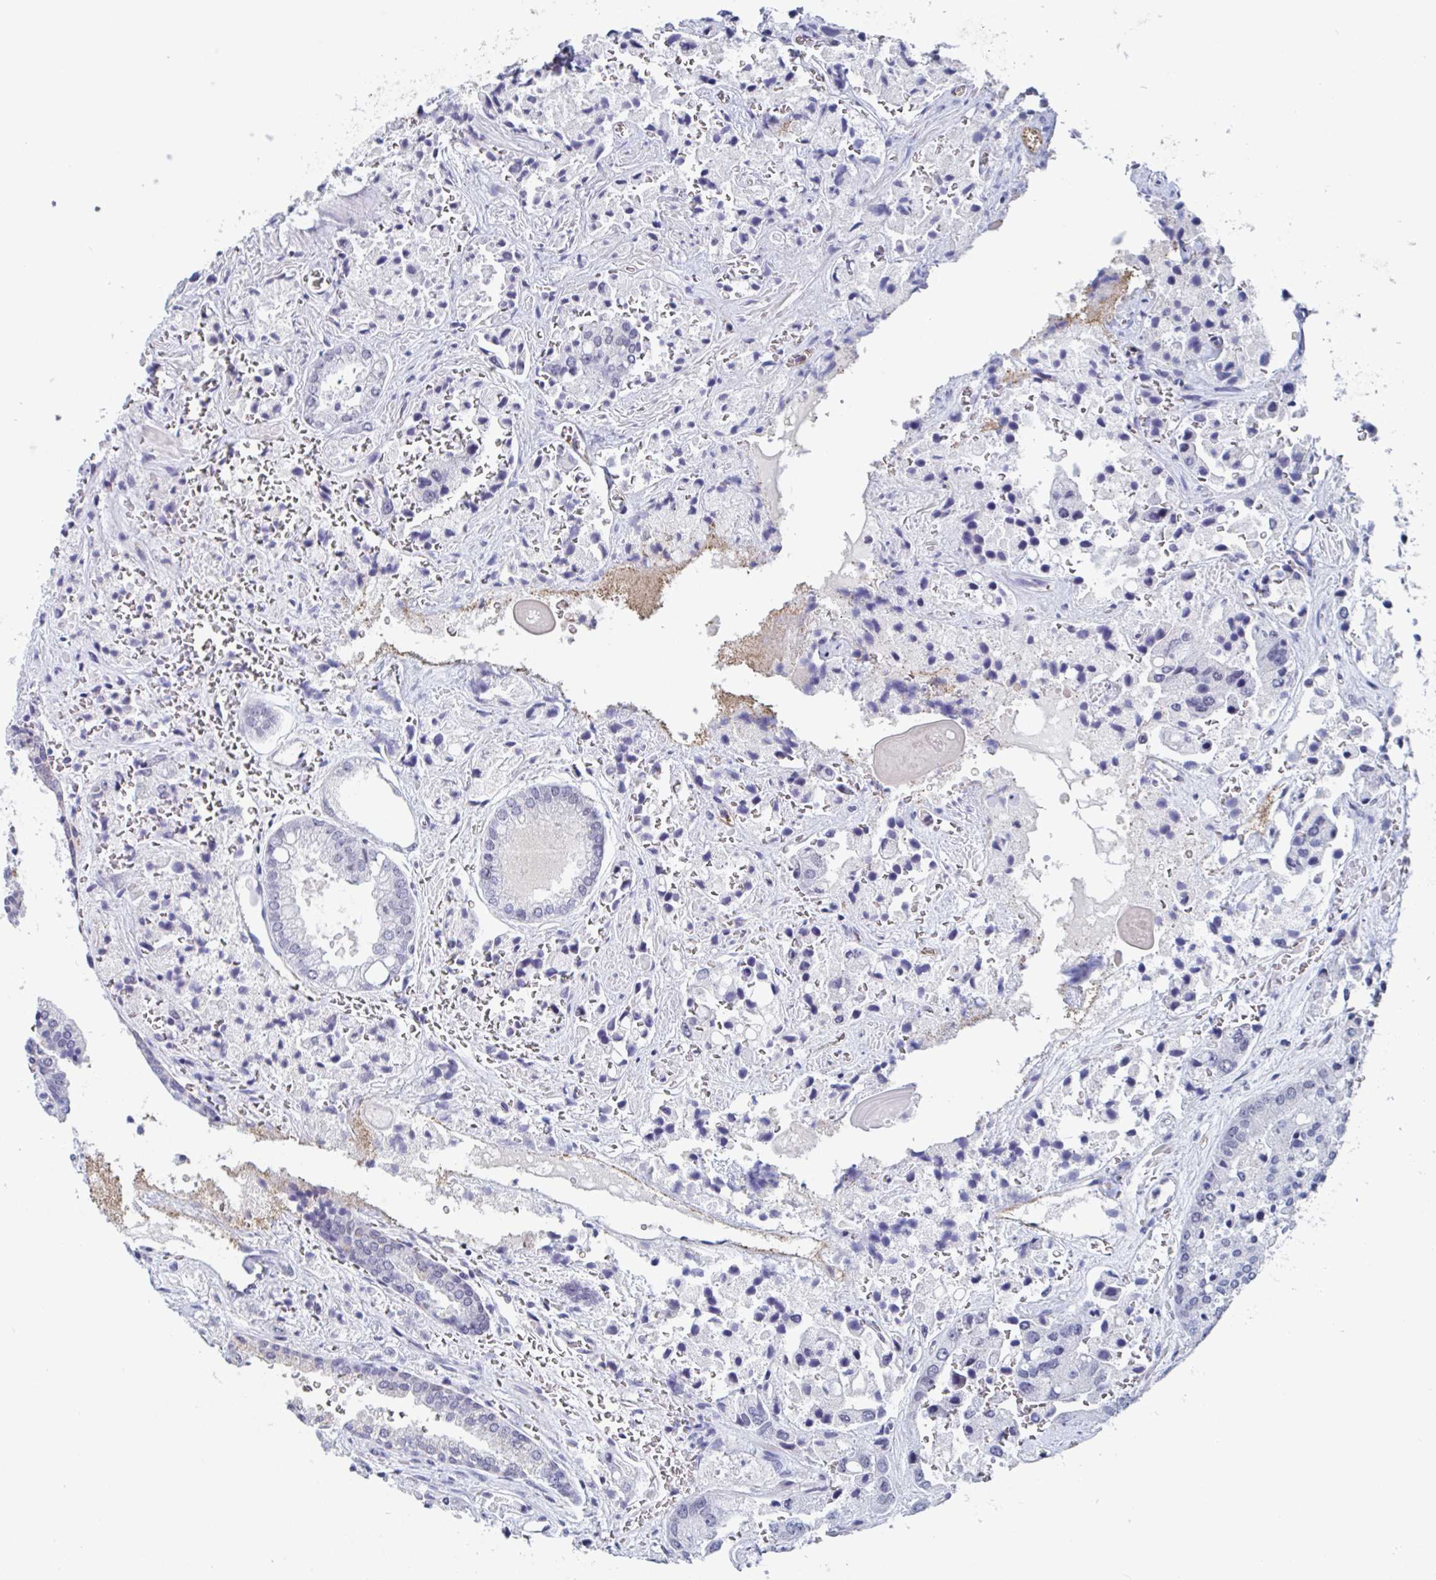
{"staining": {"intensity": "negative", "quantity": "none", "location": "none"}, "tissue": "prostate cancer", "cell_type": "Tumor cells", "image_type": "cancer", "snomed": [{"axis": "morphology", "description": "Normal tissue, NOS"}, {"axis": "morphology", "description": "Adenocarcinoma, High grade"}, {"axis": "topography", "description": "Prostate"}, {"axis": "topography", "description": "Peripheral nerve tissue"}], "caption": "This is a micrograph of immunohistochemistry (IHC) staining of adenocarcinoma (high-grade) (prostate), which shows no positivity in tumor cells.", "gene": "KDM4D", "patient": {"sex": "male", "age": 68}}